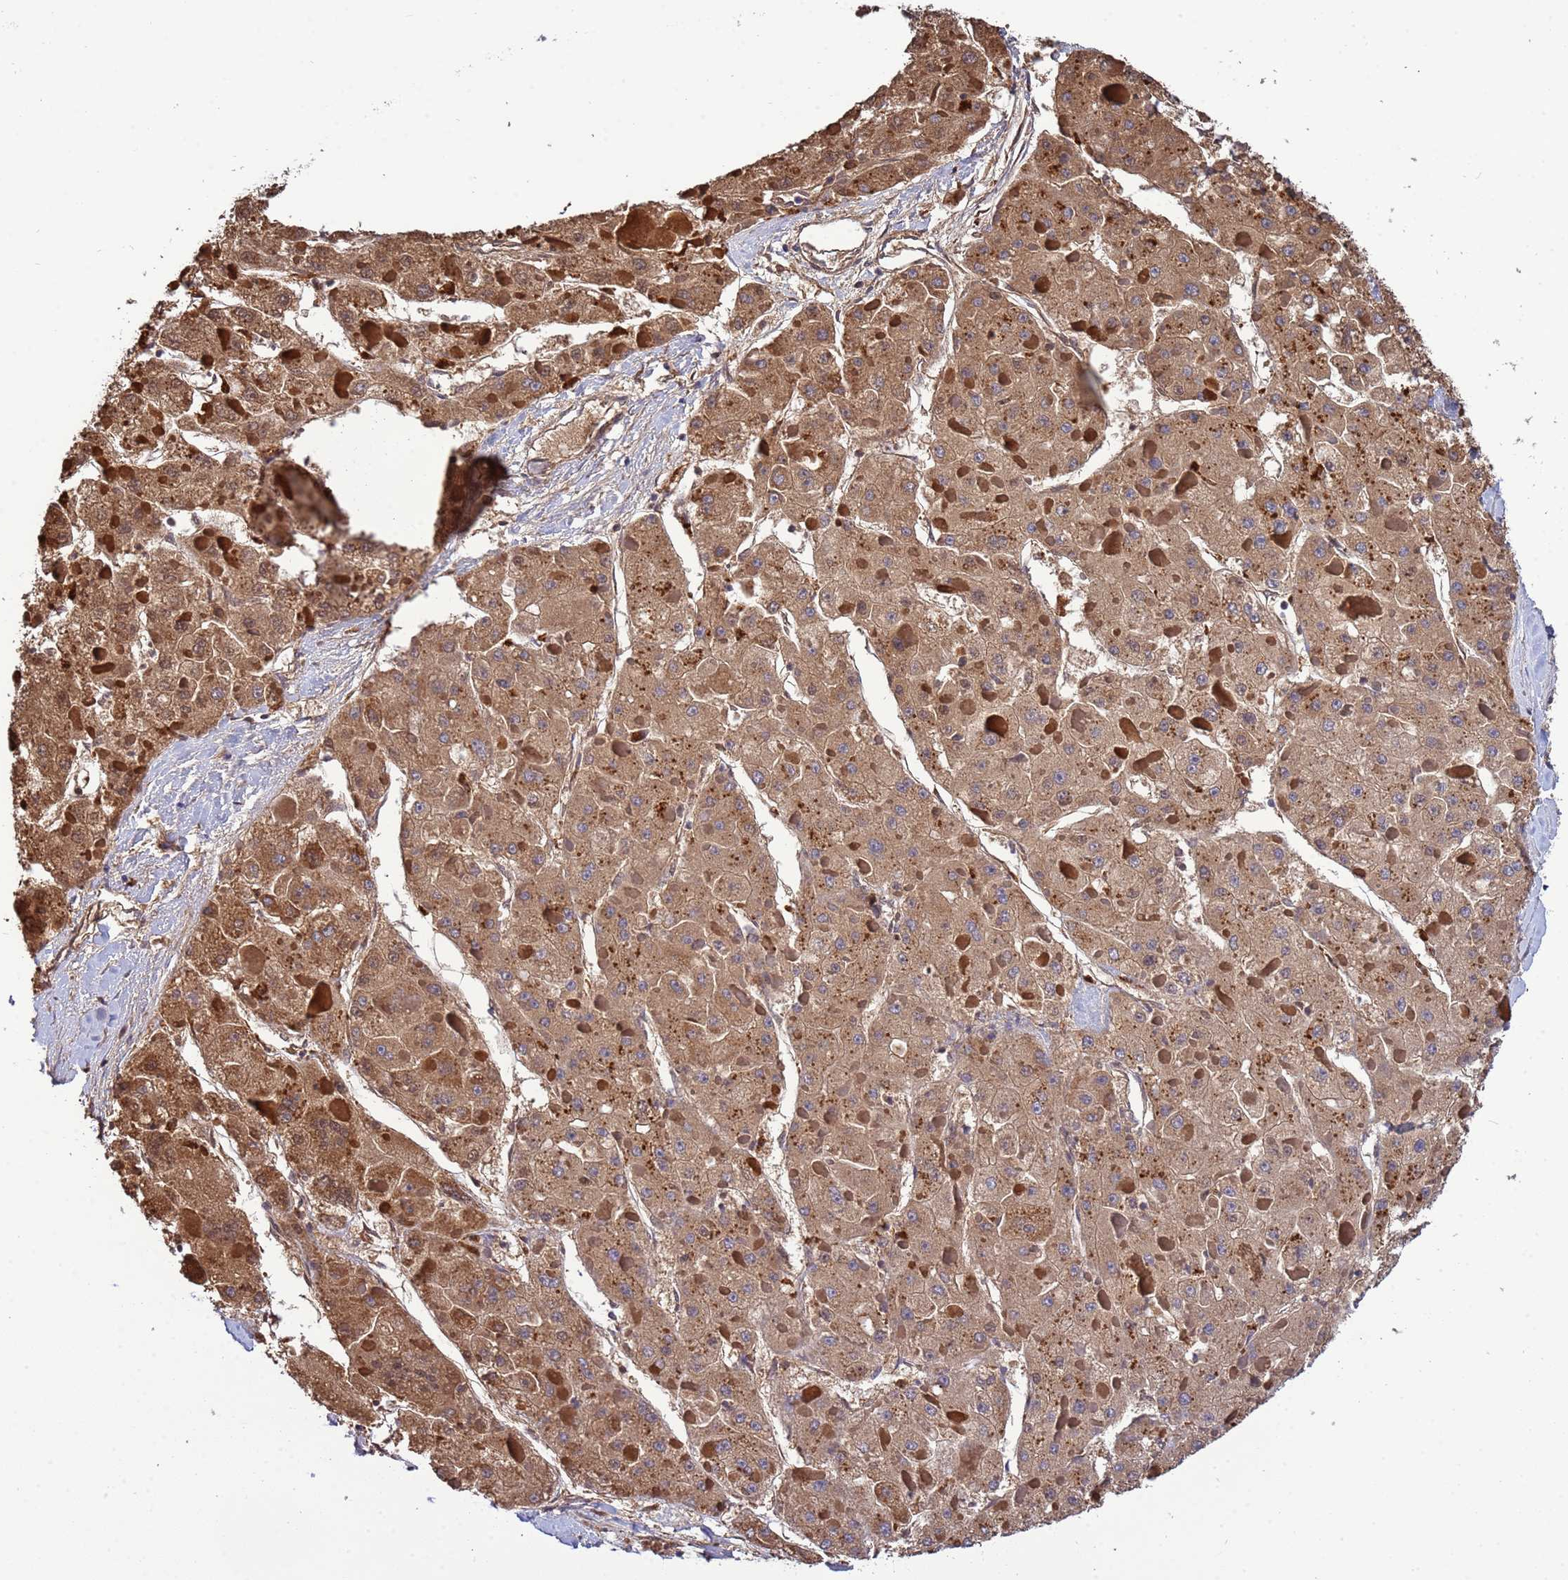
{"staining": {"intensity": "moderate", "quantity": ">75%", "location": "cytoplasmic/membranous"}, "tissue": "liver cancer", "cell_type": "Tumor cells", "image_type": "cancer", "snomed": [{"axis": "morphology", "description": "Carcinoma, Hepatocellular, NOS"}, {"axis": "topography", "description": "Liver"}], "caption": "Tumor cells show medium levels of moderate cytoplasmic/membranous expression in approximately >75% of cells in liver cancer (hepatocellular carcinoma).", "gene": "GLUD1", "patient": {"sex": "female", "age": 73}}